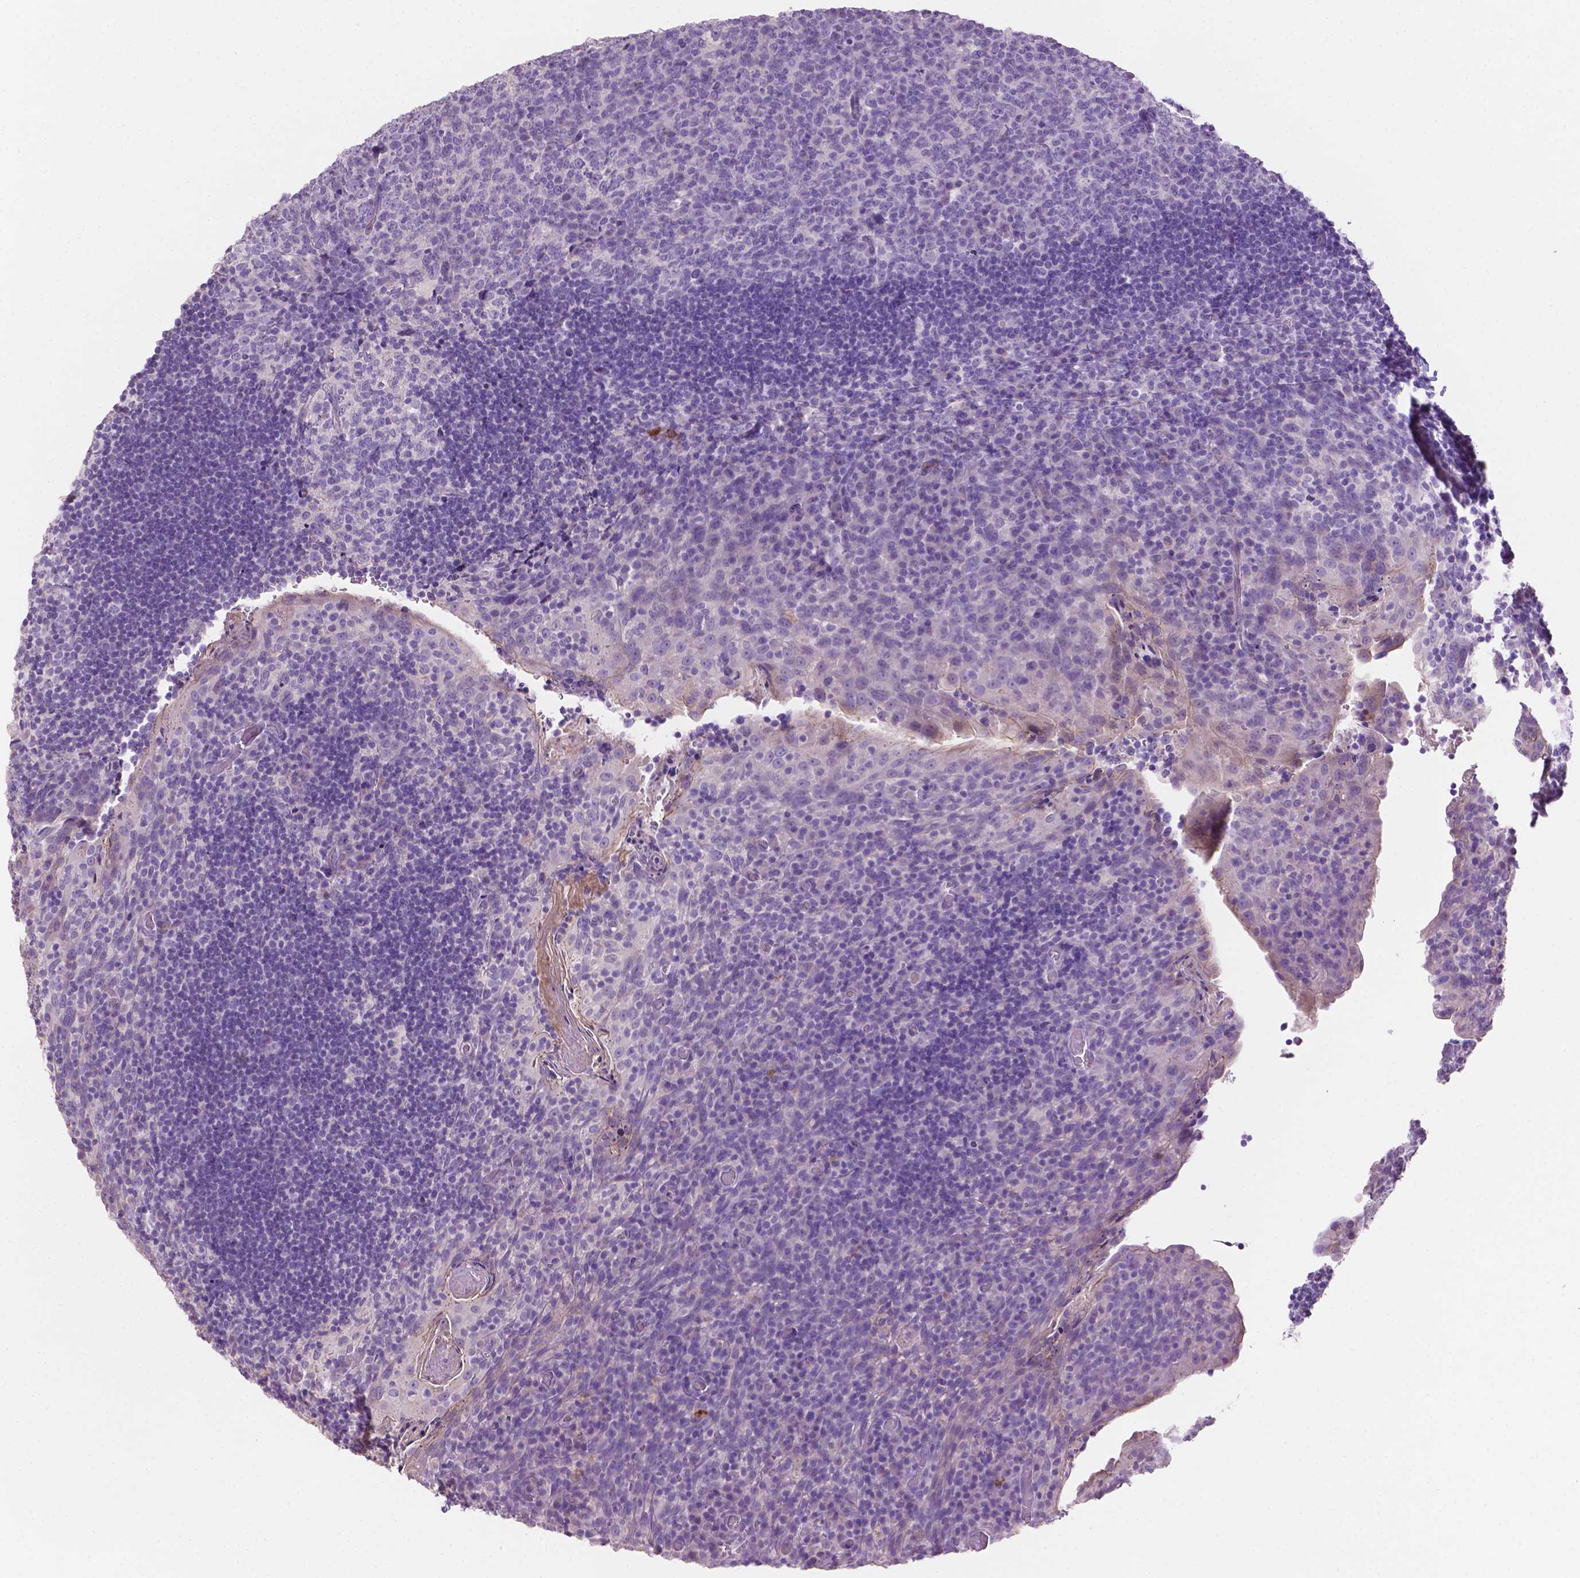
{"staining": {"intensity": "negative", "quantity": "none", "location": "none"}, "tissue": "tonsil", "cell_type": "Germinal center cells", "image_type": "normal", "snomed": [{"axis": "morphology", "description": "Normal tissue, NOS"}, {"axis": "topography", "description": "Tonsil"}], "caption": "An IHC histopathology image of unremarkable tonsil is shown. There is no staining in germinal center cells of tonsil. (DAB immunohistochemistry with hematoxylin counter stain).", "gene": "CLDN17", "patient": {"sex": "male", "age": 17}}